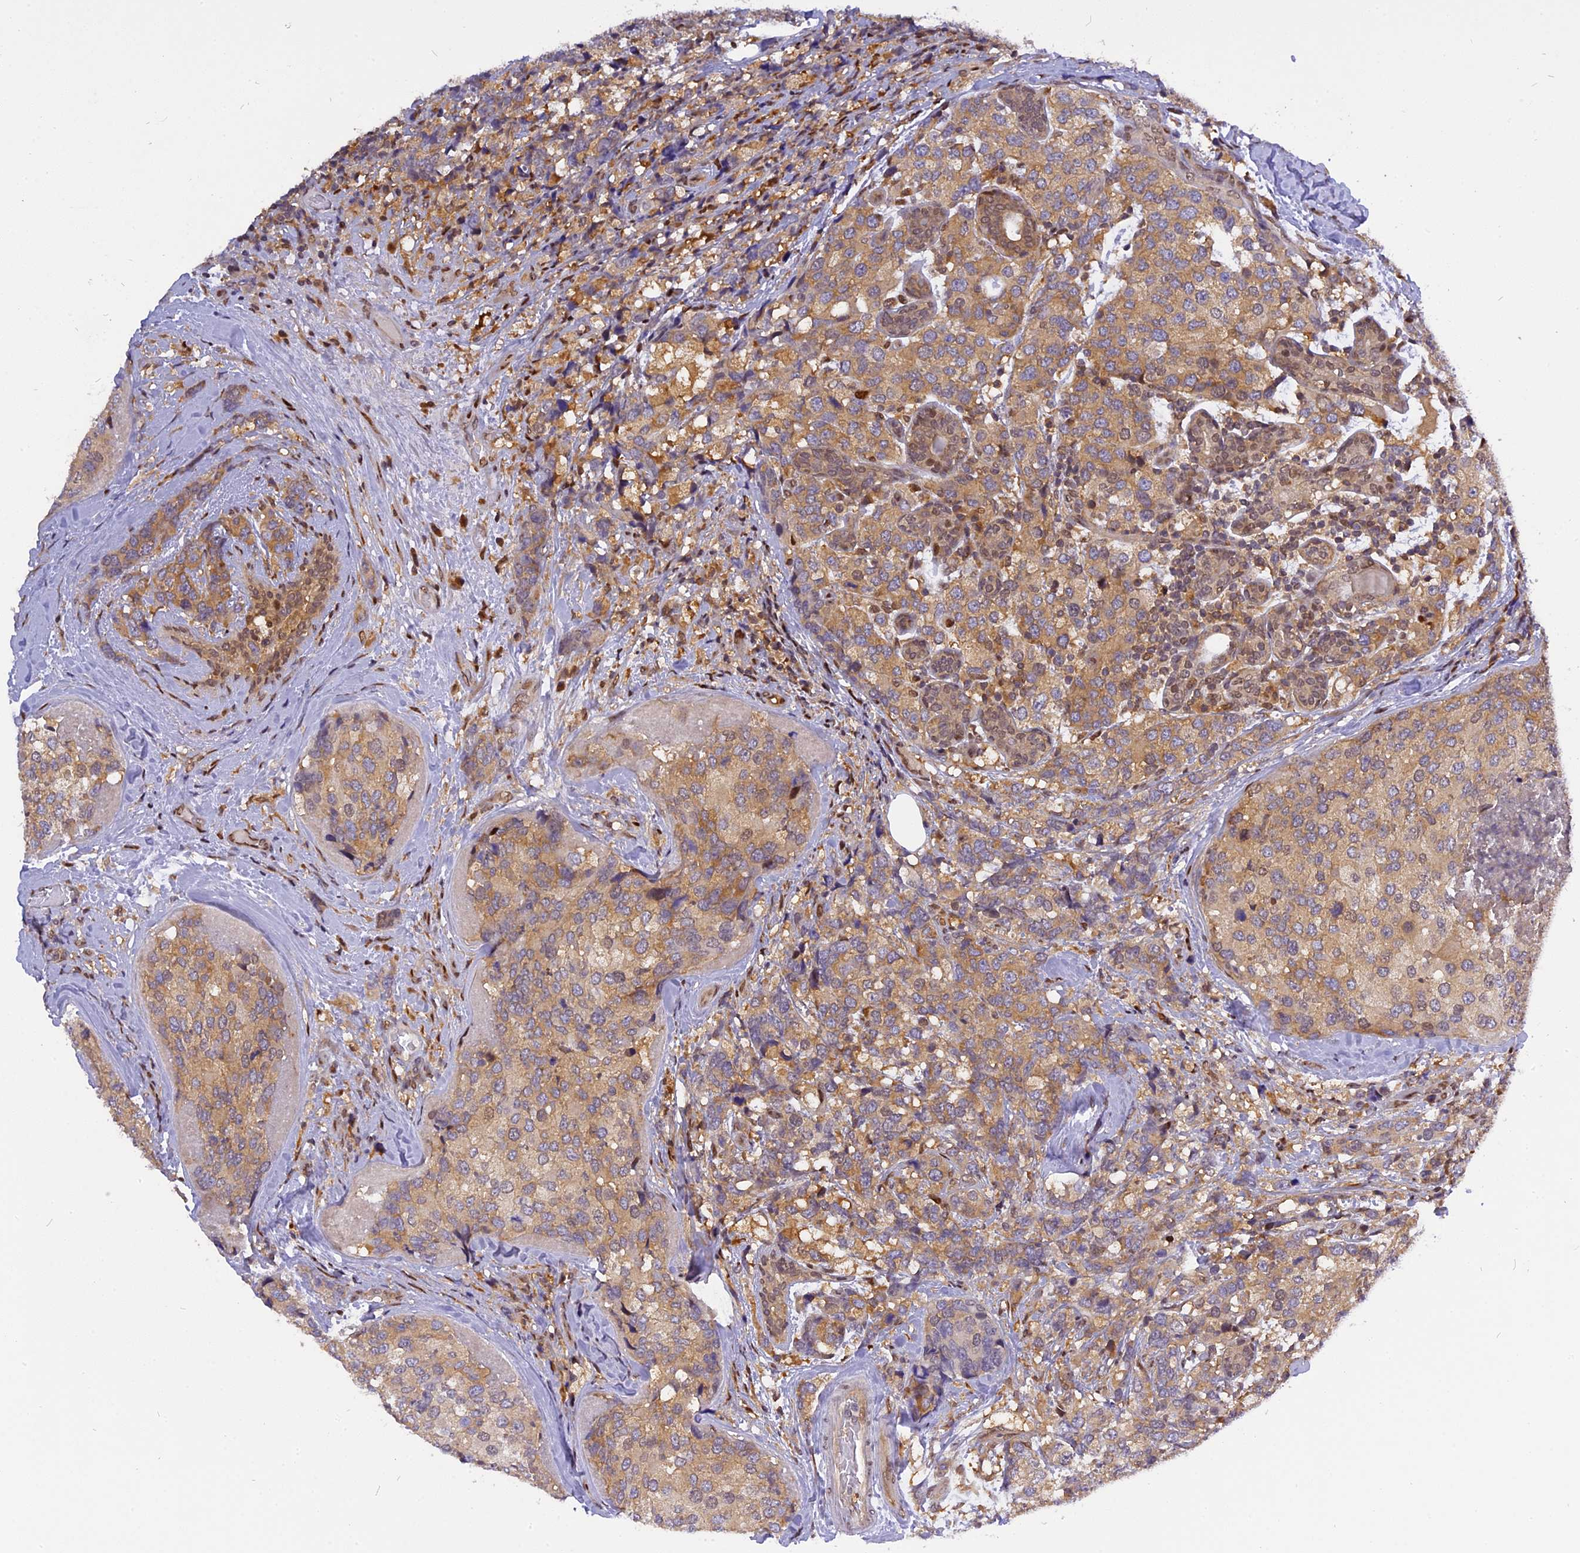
{"staining": {"intensity": "moderate", "quantity": ">75%", "location": "cytoplasmic/membranous"}, "tissue": "breast cancer", "cell_type": "Tumor cells", "image_type": "cancer", "snomed": [{"axis": "morphology", "description": "Lobular carcinoma"}, {"axis": "topography", "description": "Breast"}], "caption": "High-power microscopy captured an IHC image of breast cancer, revealing moderate cytoplasmic/membranous expression in approximately >75% of tumor cells.", "gene": "RABGGTA", "patient": {"sex": "female", "age": 59}}